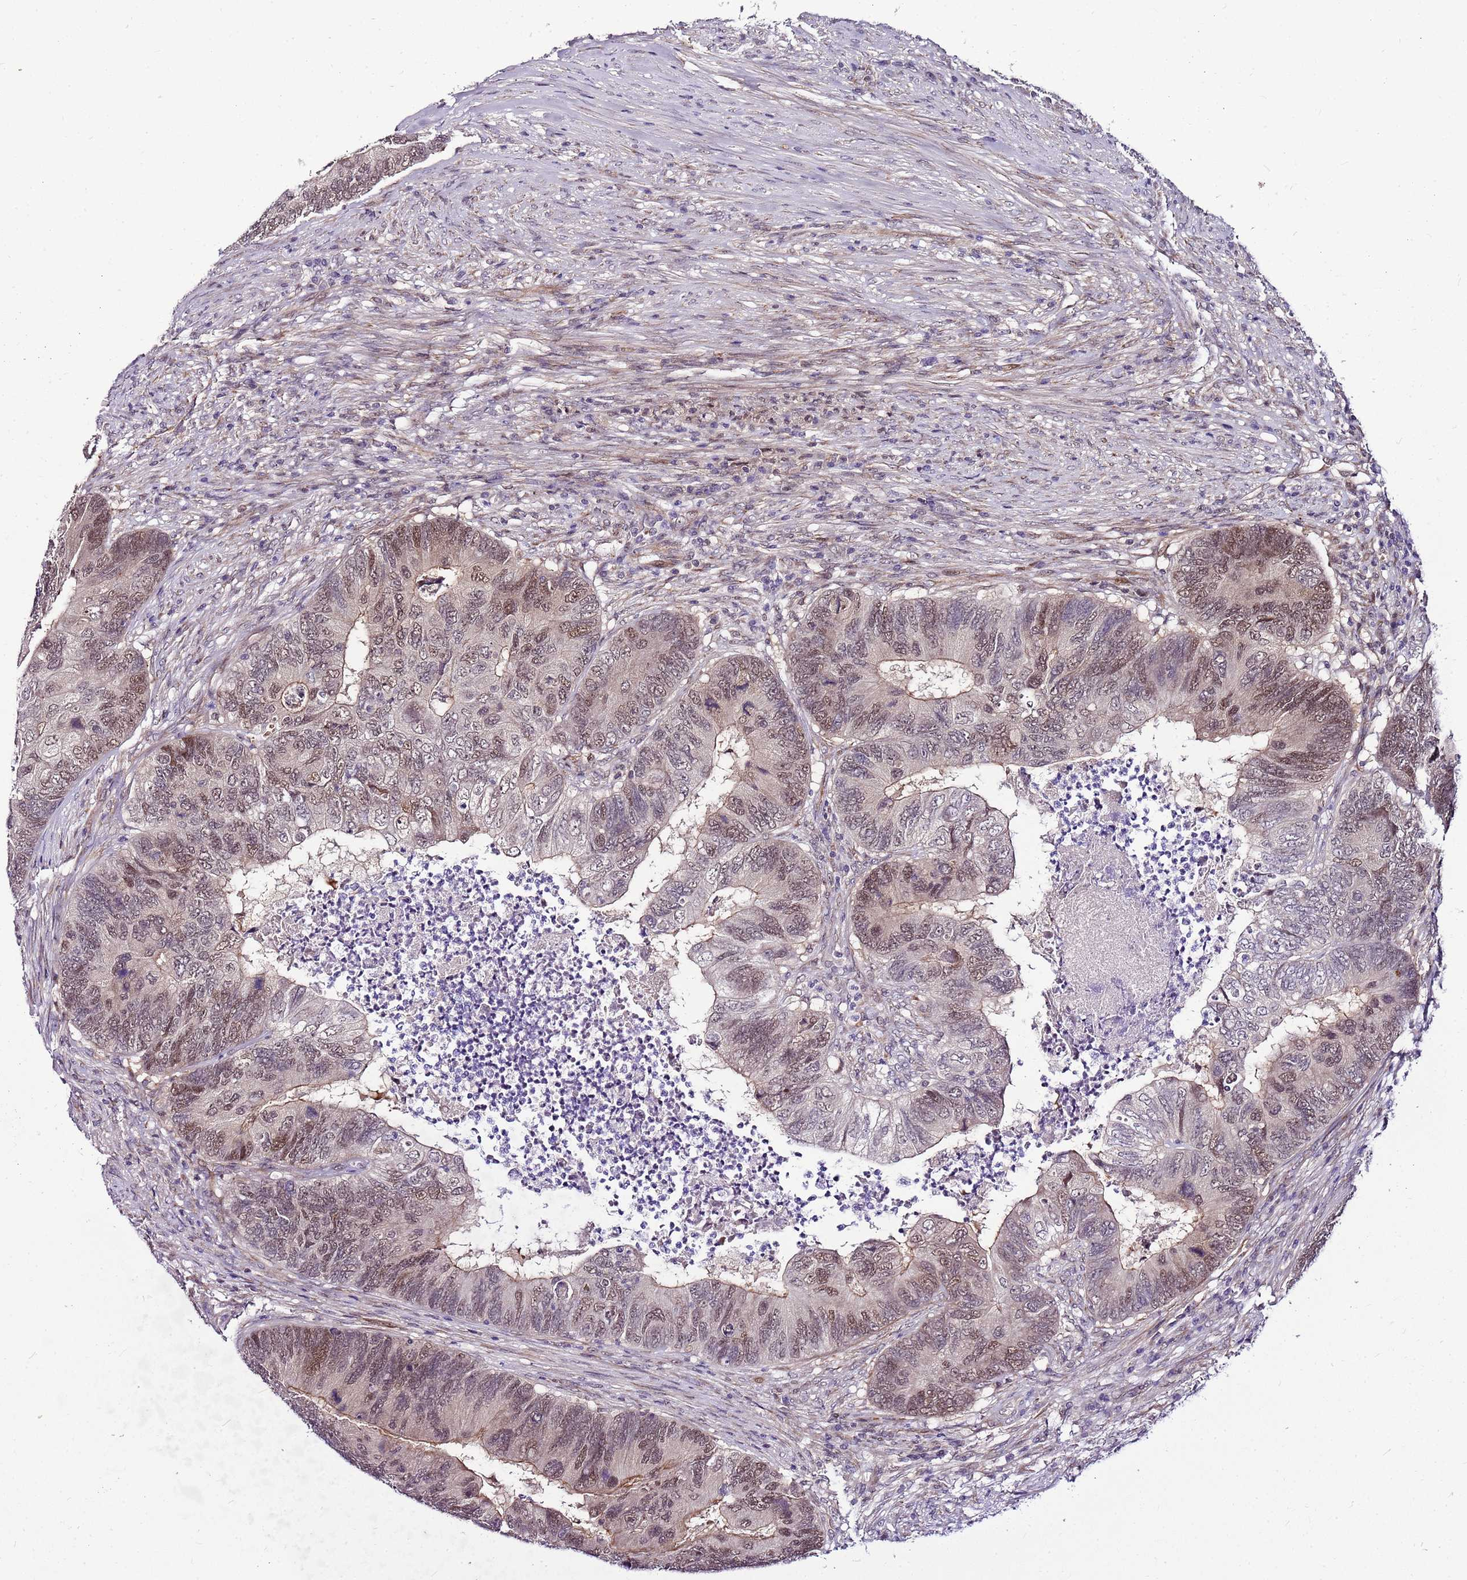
{"staining": {"intensity": "moderate", "quantity": "<25%", "location": "nuclear"}, "tissue": "colorectal cancer", "cell_type": "Tumor cells", "image_type": "cancer", "snomed": [{"axis": "morphology", "description": "Adenocarcinoma, NOS"}, {"axis": "topography", "description": "Colon"}], "caption": "DAB (3,3'-diaminobenzidine) immunohistochemical staining of colorectal cancer shows moderate nuclear protein positivity in about <25% of tumor cells.", "gene": "POLE3", "patient": {"sex": "female", "age": 67}}